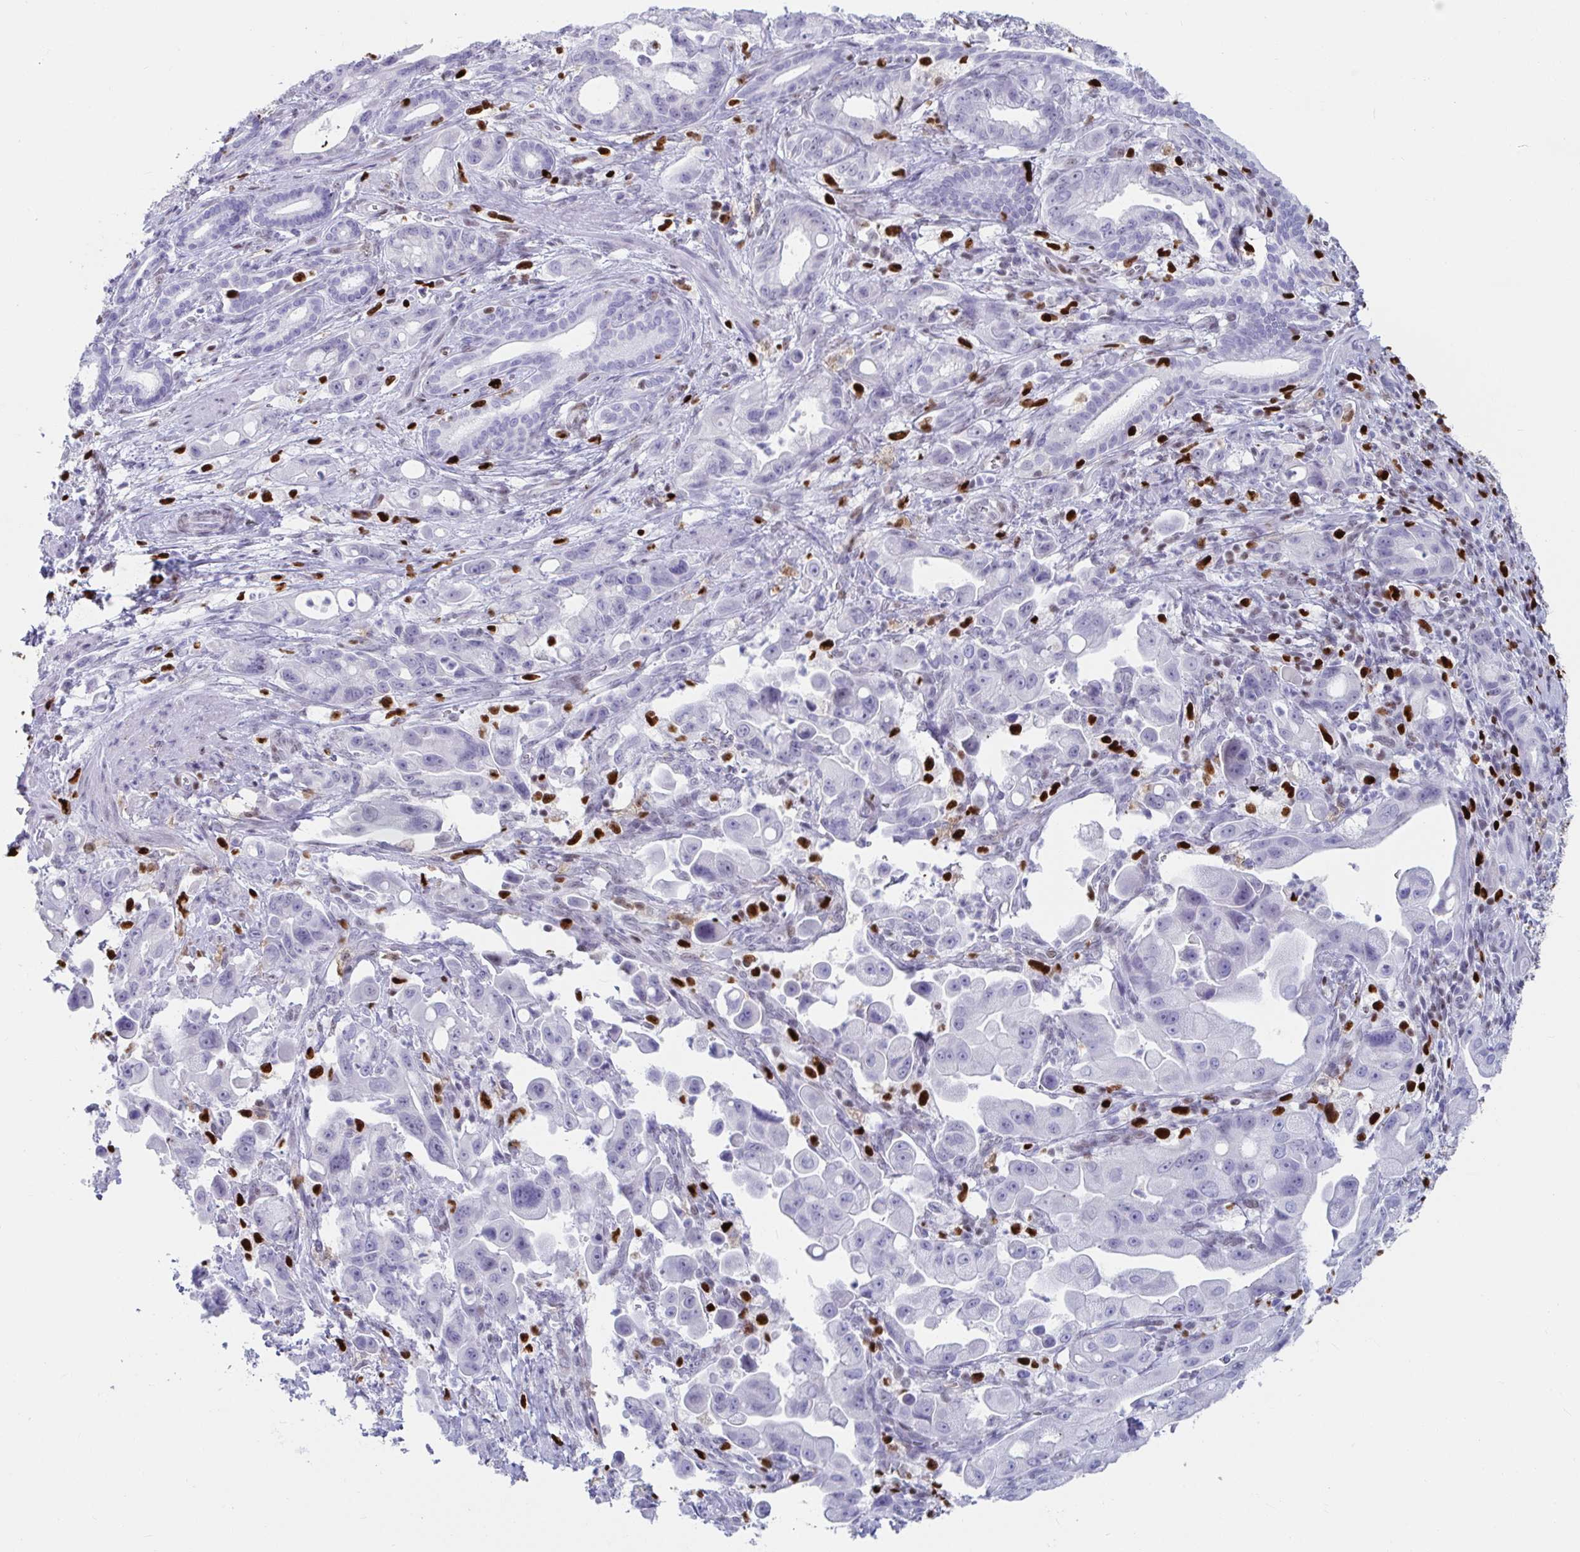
{"staining": {"intensity": "negative", "quantity": "none", "location": "none"}, "tissue": "pancreatic cancer", "cell_type": "Tumor cells", "image_type": "cancer", "snomed": [{"axis": "morphology", "description": "Adenocarcinoma, NOS"}, {"axis": "topography", "description": "Pancreas"}], "caption": "A micrograph of pancreatic cancer (adenocarcinoma) stained for a protein shows no brown staining in tumor cells. (Brightfield microscopy of DAB IHC at high magnification).", "gene": "ZNF586", "patient": {"sex": "male", "age": 68}}